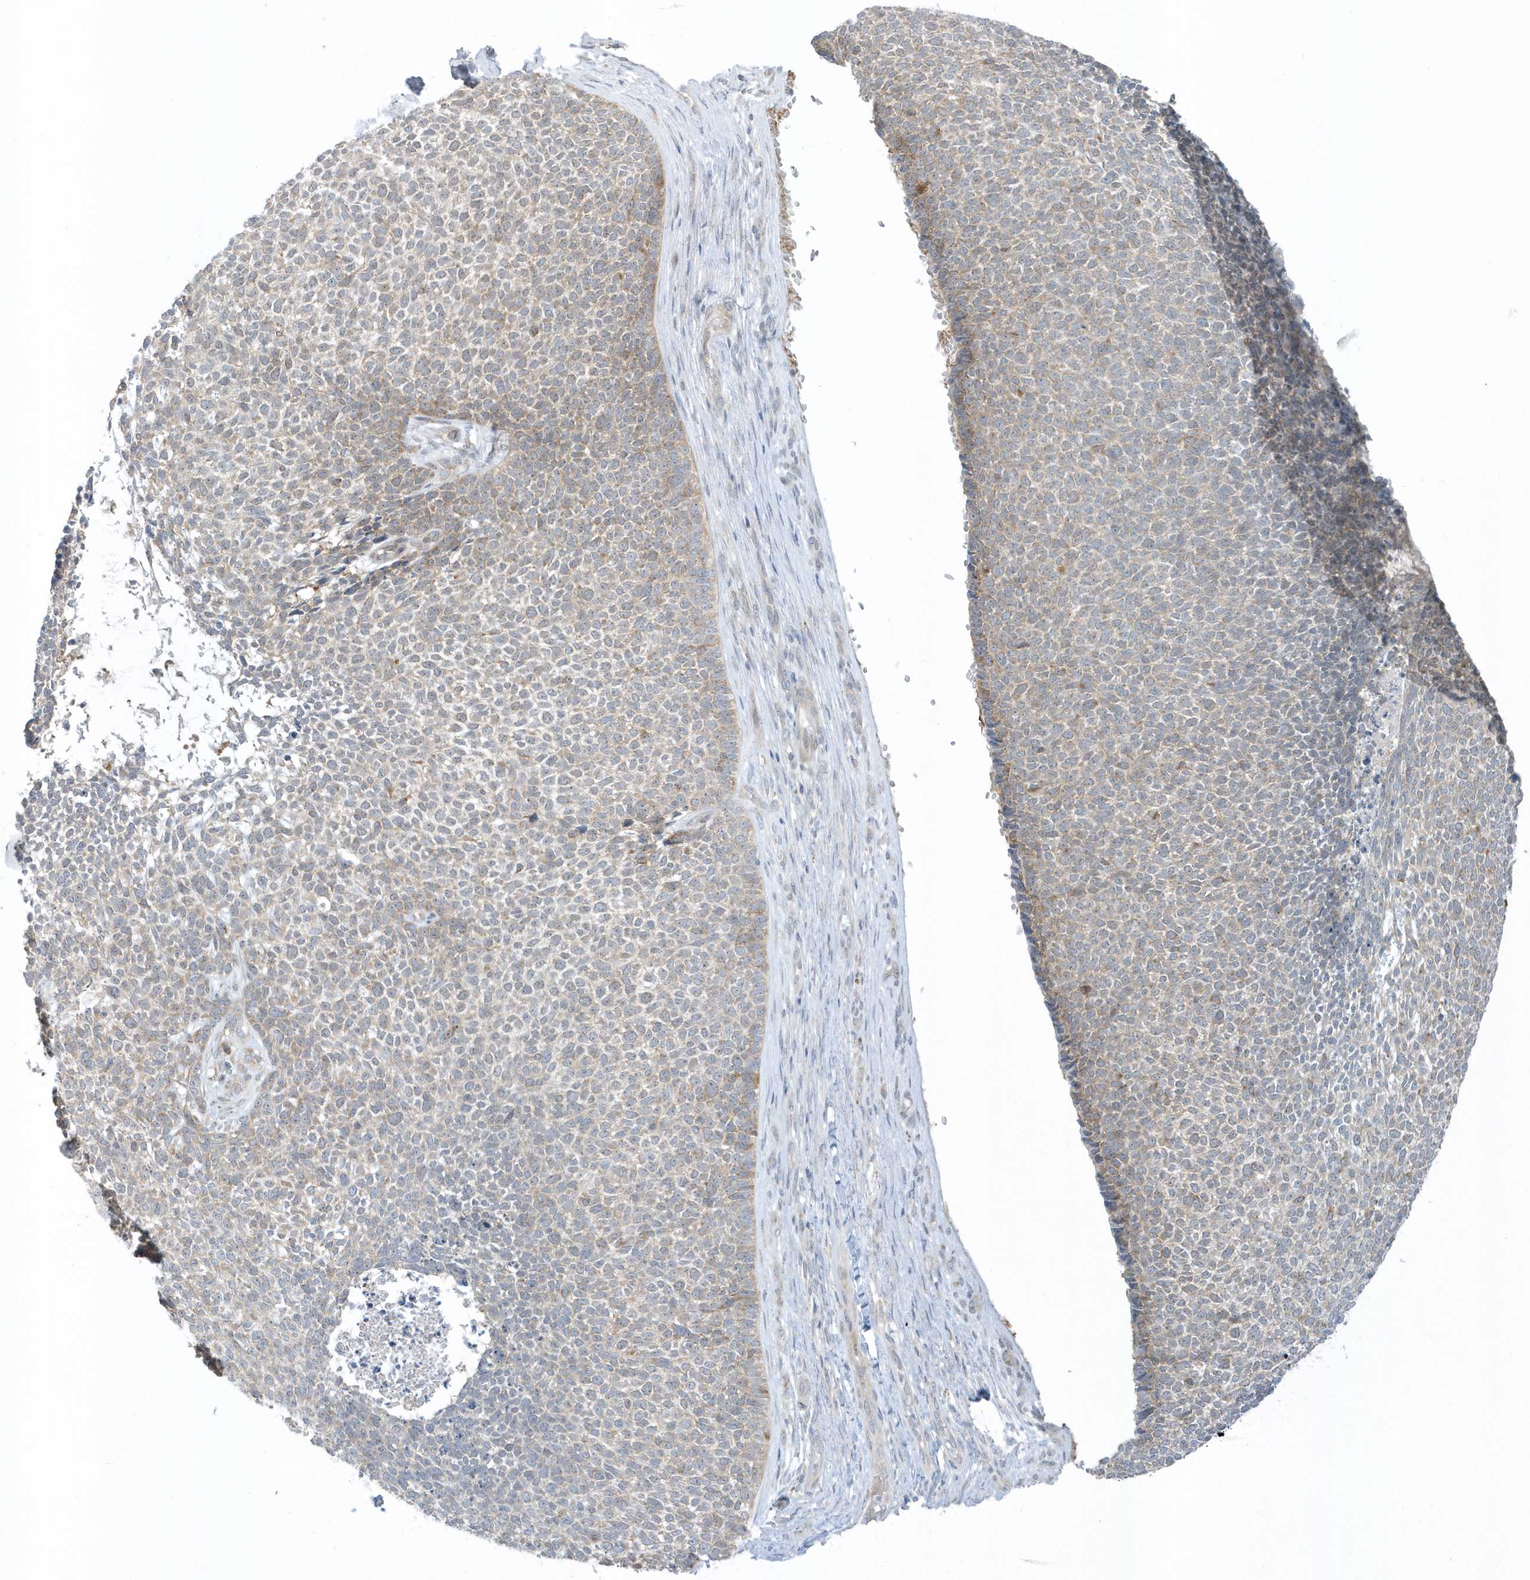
{"staining": {"intensity": "weak", "quantity": "25%-75%", "location": "cytoplasmic/membranous"}, "tissue": "skin cancer", "cell_type": "Tumor cells", "image_type": "cancer", "snomed": [{"axis": "morphology", "description": "Basal cell carcinoma"}, {"axis": "topography", "description": "Skin"}], "caption": "The image reveals a brown stain indicating the presence of a protein in the cytoplasmic/membranous of tumor cells in skin basal cell carcinoma.", "gene": "SCN3A", "patient": {"sex": "female", "age": 84}}